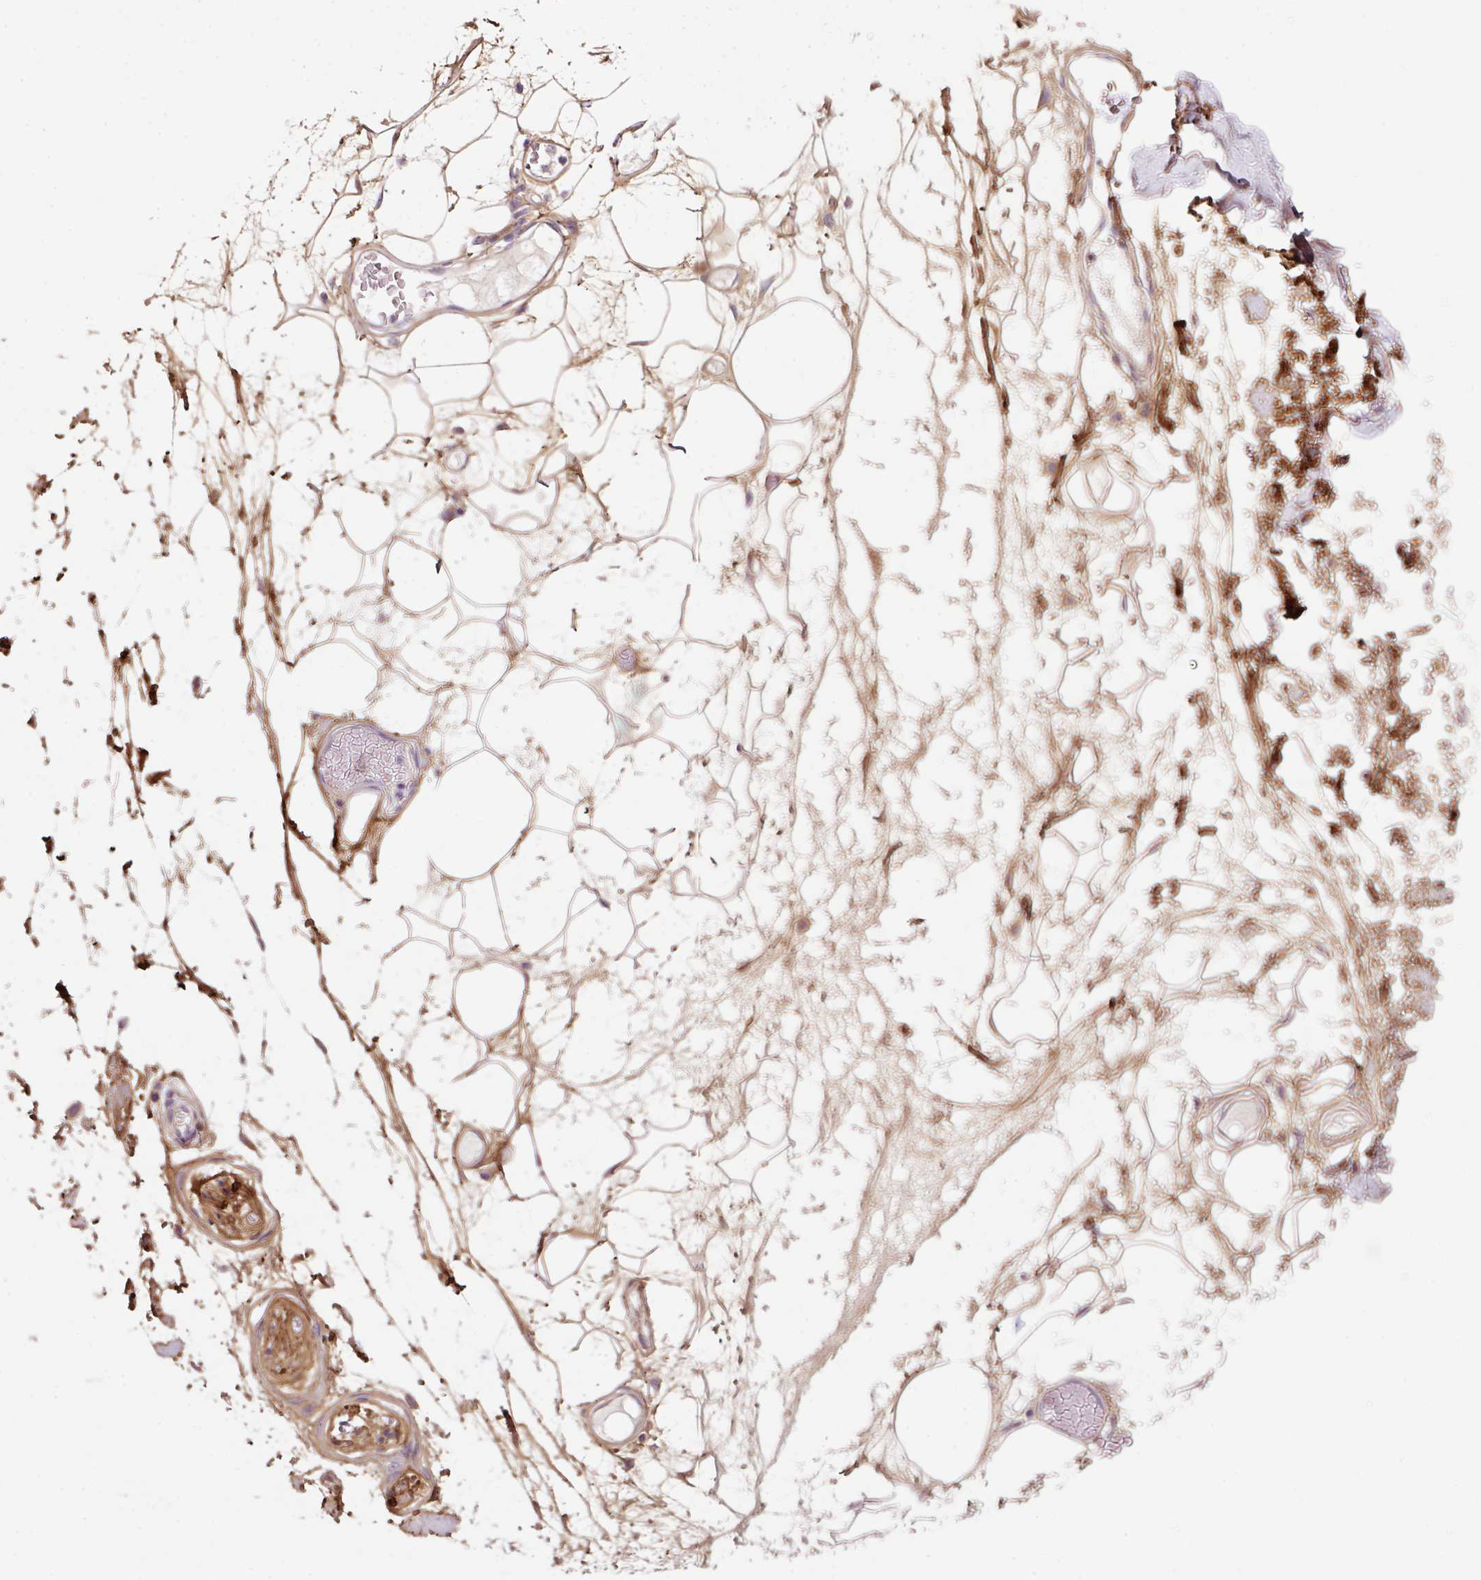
{"staining": {"intensity": "moderate", "quantity": ">75%", "location": "cytoplasmic/membranous"}, "tissue": "adipose tissue", "cell_type": "Adipocytes", "image_type": "normal", "snomed": [{"axis": "morphology", "description": "Normal tissue, NOS"}, {"axis": "topography", "description": "Vulva"}, {"axis": "topography", "description": "Peripheral nerve tissue"}], "caption": "A photomicrograph of adipose tissue stained for a protein demonstrates moderate cytoplasmic/membranous brown staining in adipocytes. (IHC, brightfield microscopy, high magnification).", "gene": "SOS2", "patient": {"sex": "female", "age": 68}}